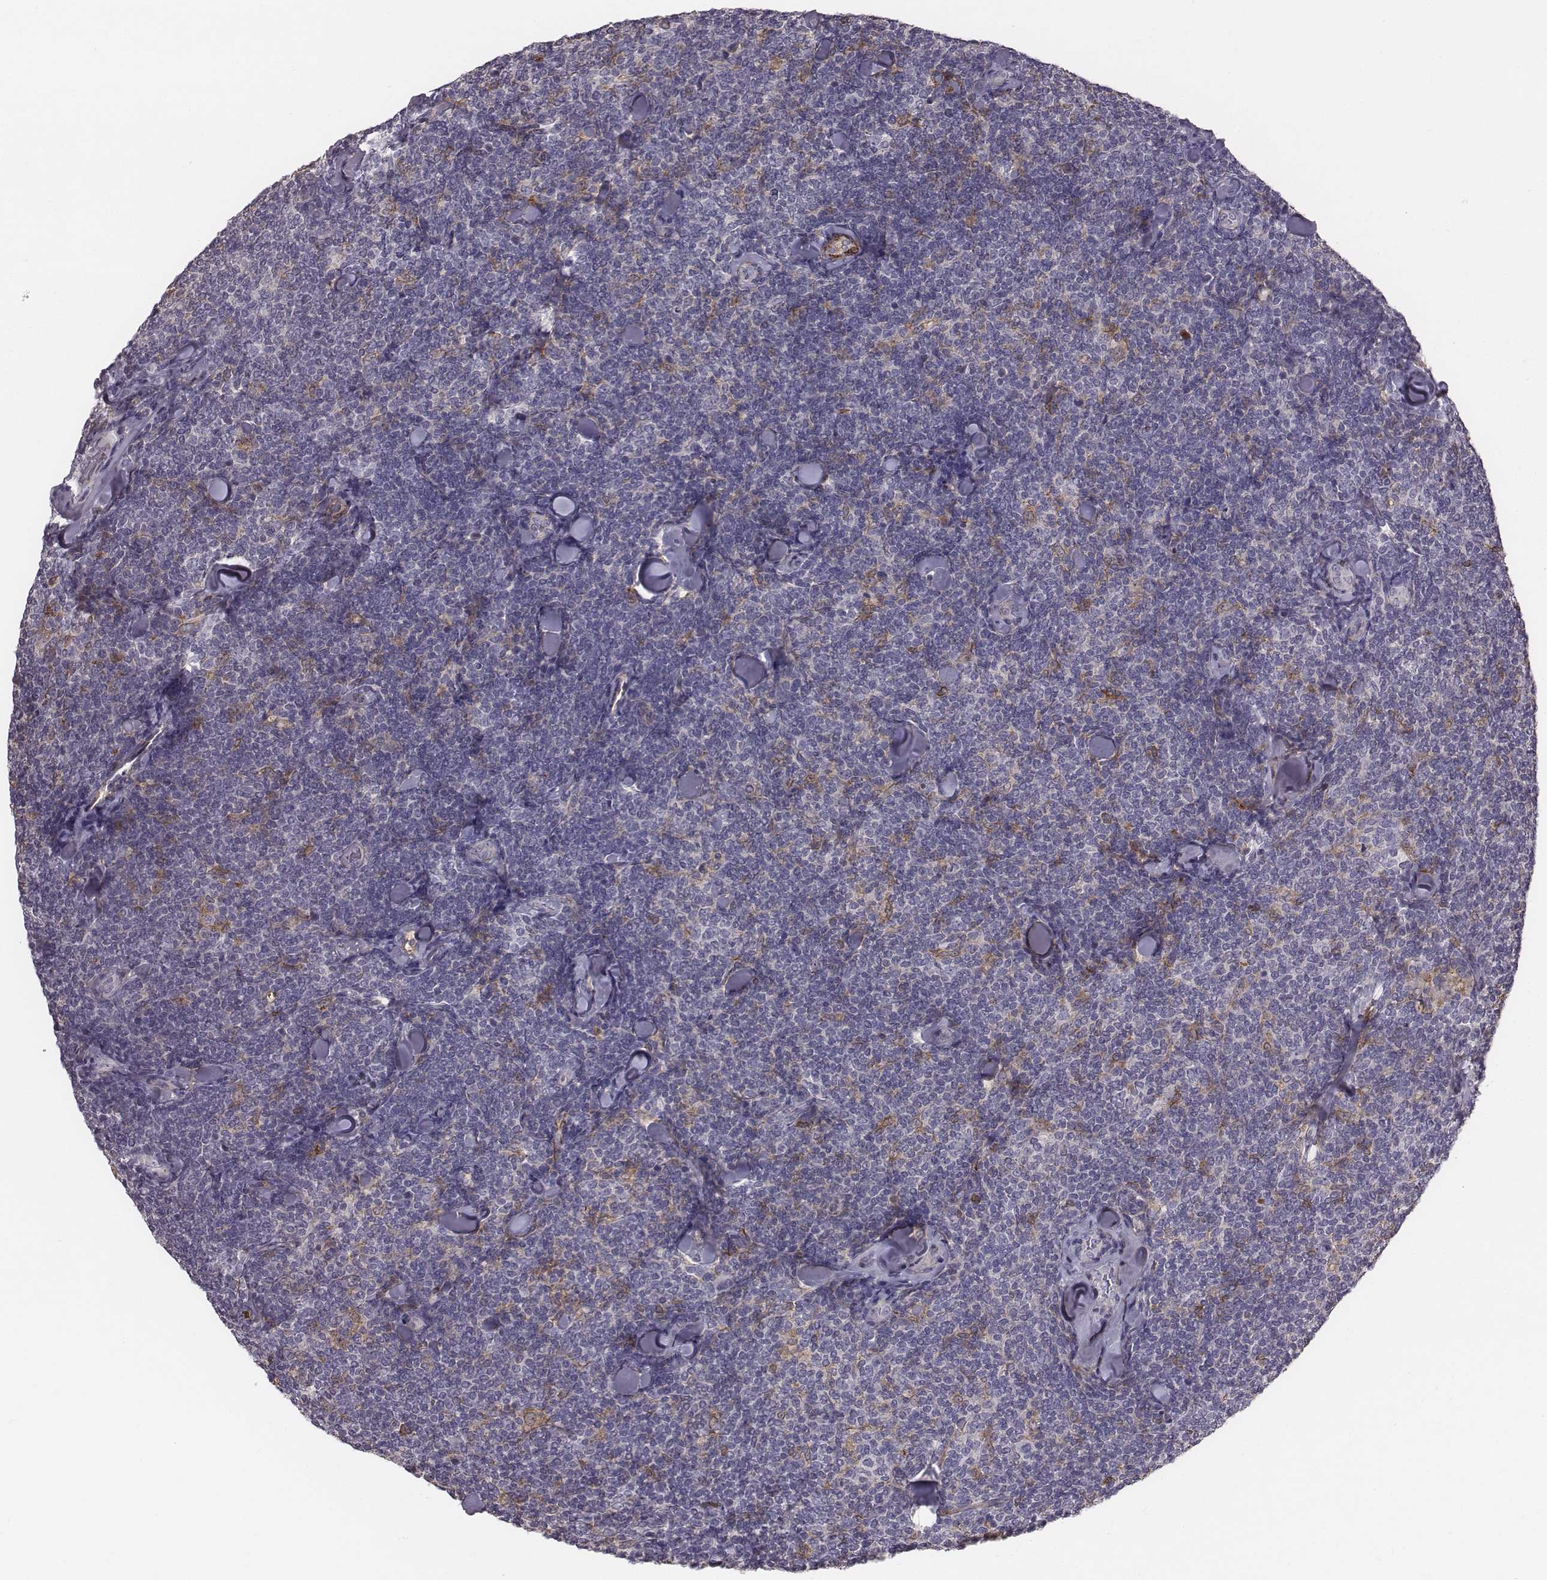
{"staining": {"intensity": "negative", "quantity": "none", "location": "none"}, "tissue": "lymphoma", "cell_type": "Tumor cells", "image_type": "cancer", "snomed": [{"axis": "morphology", "description": "Malignant lymphoma, non-Hodgkin's type, Low grade"}, {"axis": "topography", "description": "Lymph node"}], "caption": "There is no significant positivity in tumor cells of low-grade malignant lymphoma, non-Hodgkin's type.", "gene": "PRKCZ", "patient": {"sex": "female", "age": 56}}